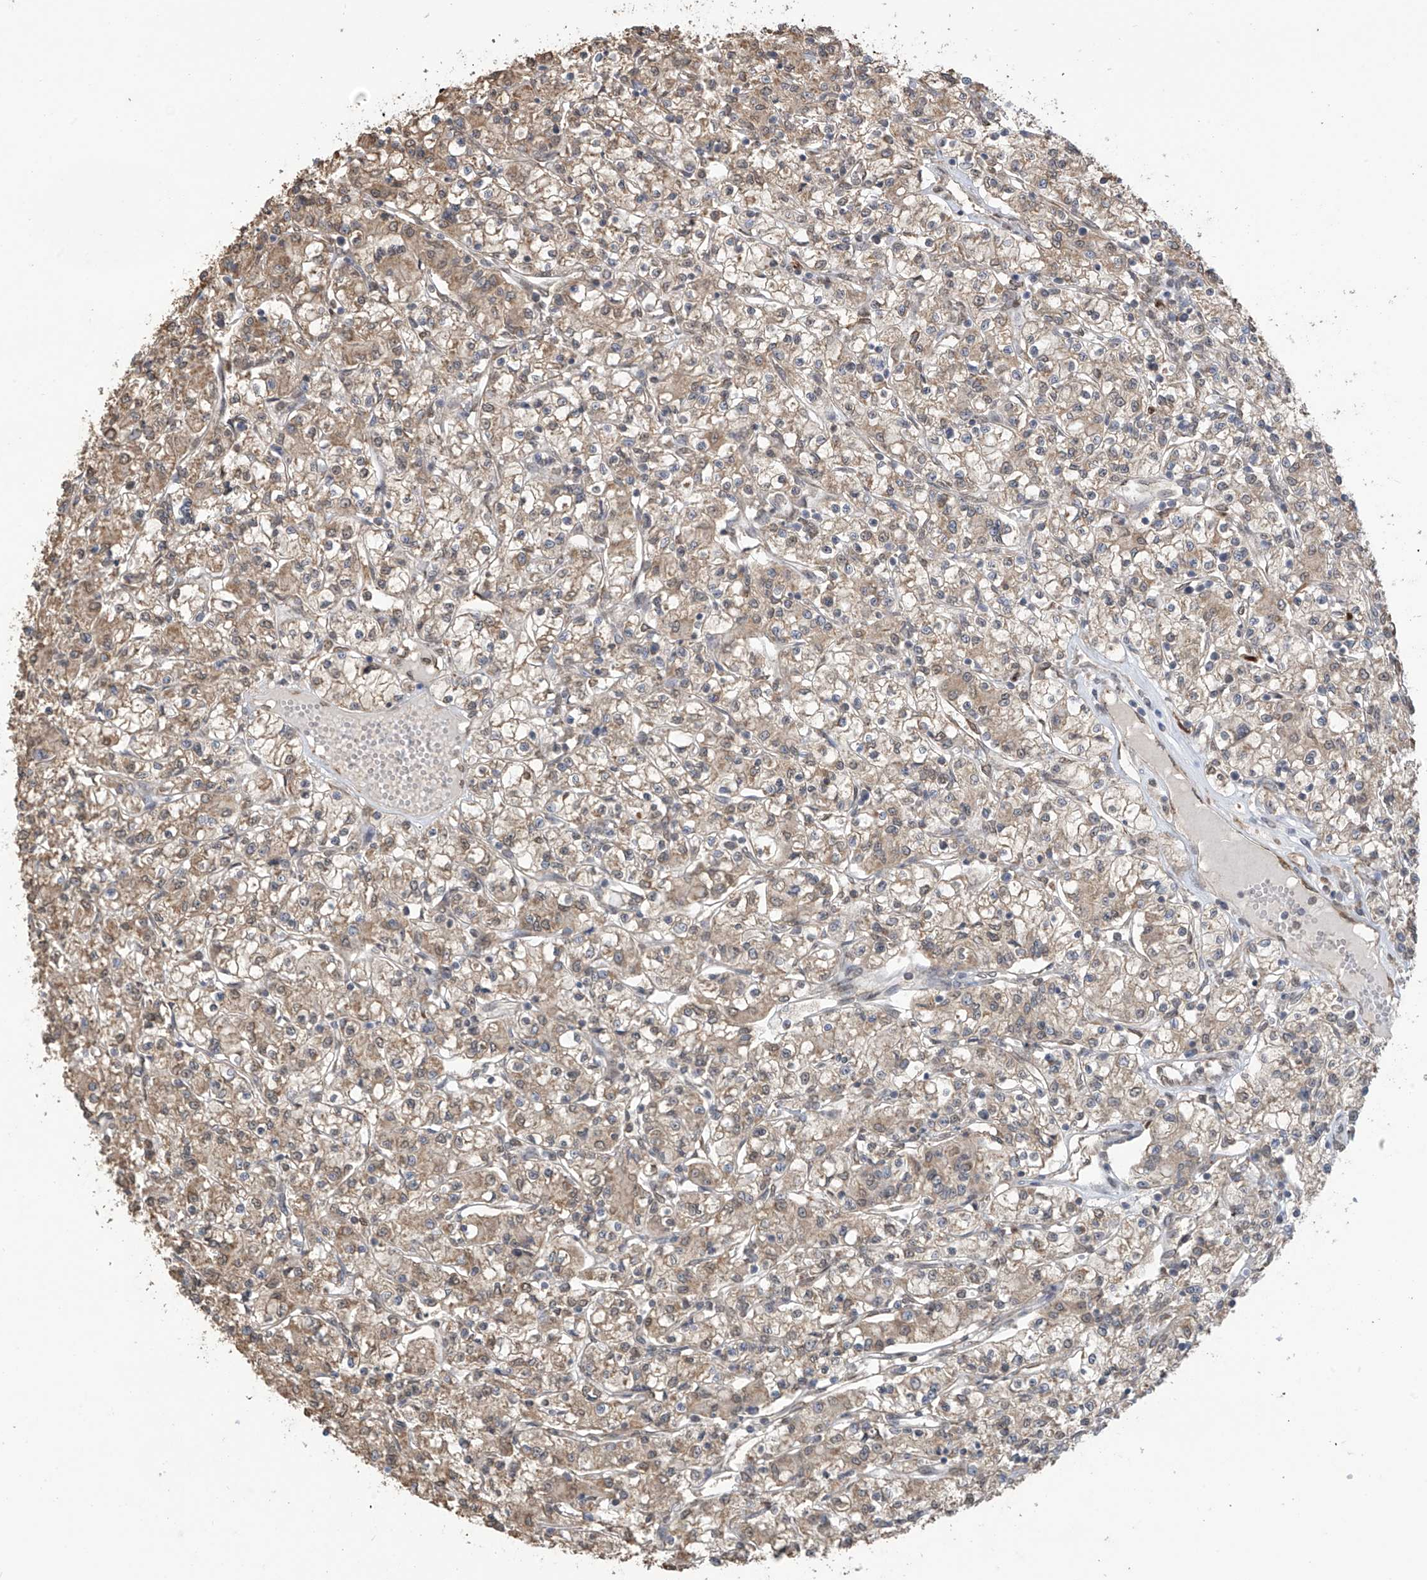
{"staining": {"intensity": "moderate", "quantity": ">75%", "location": "cytoplasmic/membranous,nuclear"}, "tissue": "renal cancer", "cell_type": "Tumor cells", "image_type": "cancer", "snomed": [{"axis": "morphology", "description": "Adenocarcinoma, NOS"}, {"axis": "topography", "description": "Kidney"}], "caption": "Protein staining reveals moderate cytoplasmic/membranous and nuclear positivity in approximately >75% of tumor cells in renal adenocarcinoma.", "gene": "KIAA1522", "patient": {"sex": "female", "age": 59}}